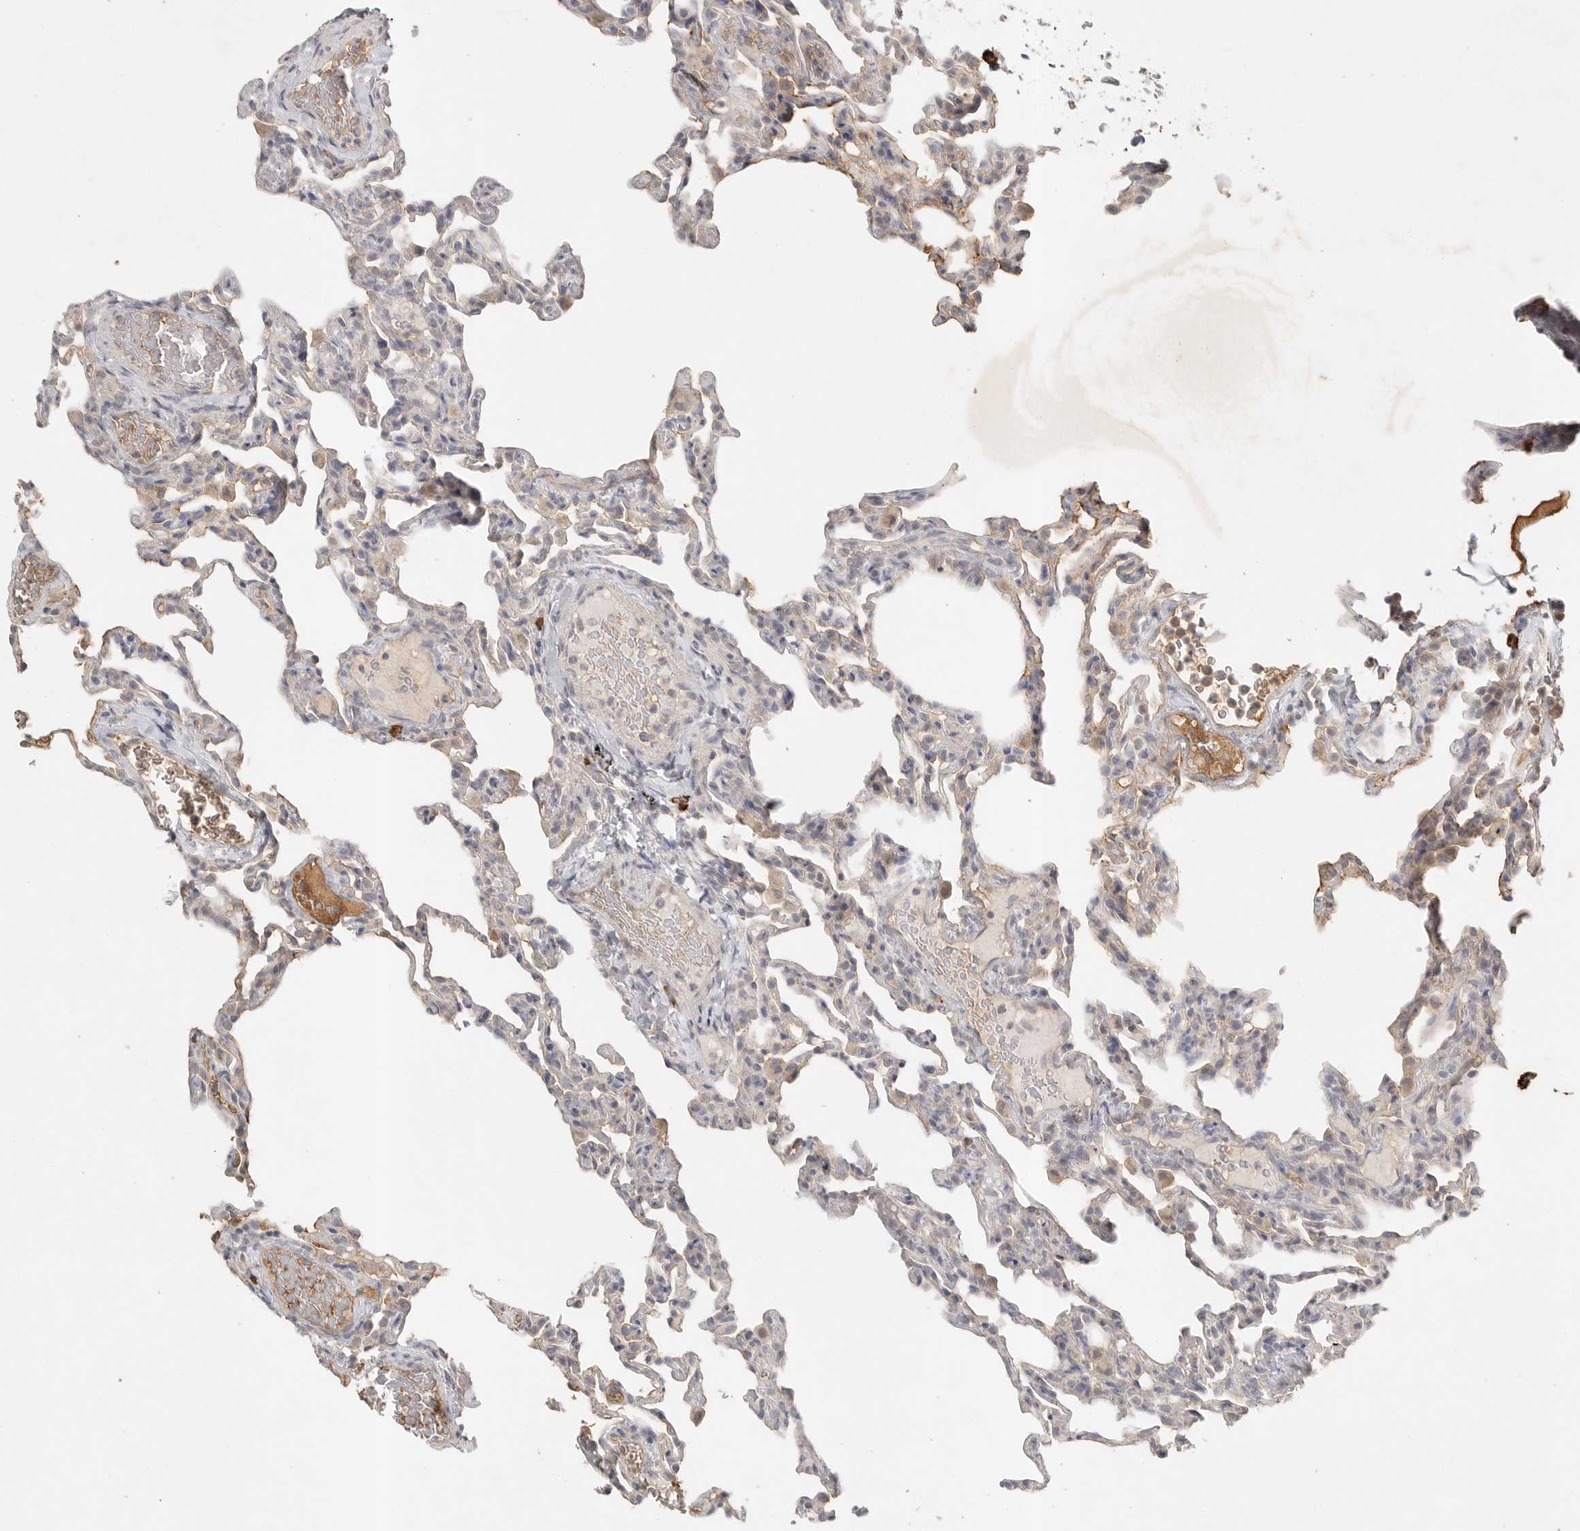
{"staining": {"intensity": "weak", "quantity": "25%-75%", "location": "cytoplasmic/membranous"}, "tissue": "lung", "cell_type": "Alveolar cells", "image_type": "normal", "snomed": [{"axis": "morphology", "description": "Normal tissue, NOS"}, {"axis": "topography", "description": "Lung"}], "caption": "Lung was stained to show a protein in brown. There is low levels of weak cytoplasmic/membranous expression in approximately 25%-75% of alveolar cells.", "gene": "SLC25A36", "patient": {"sex": "male", "age": 20}}